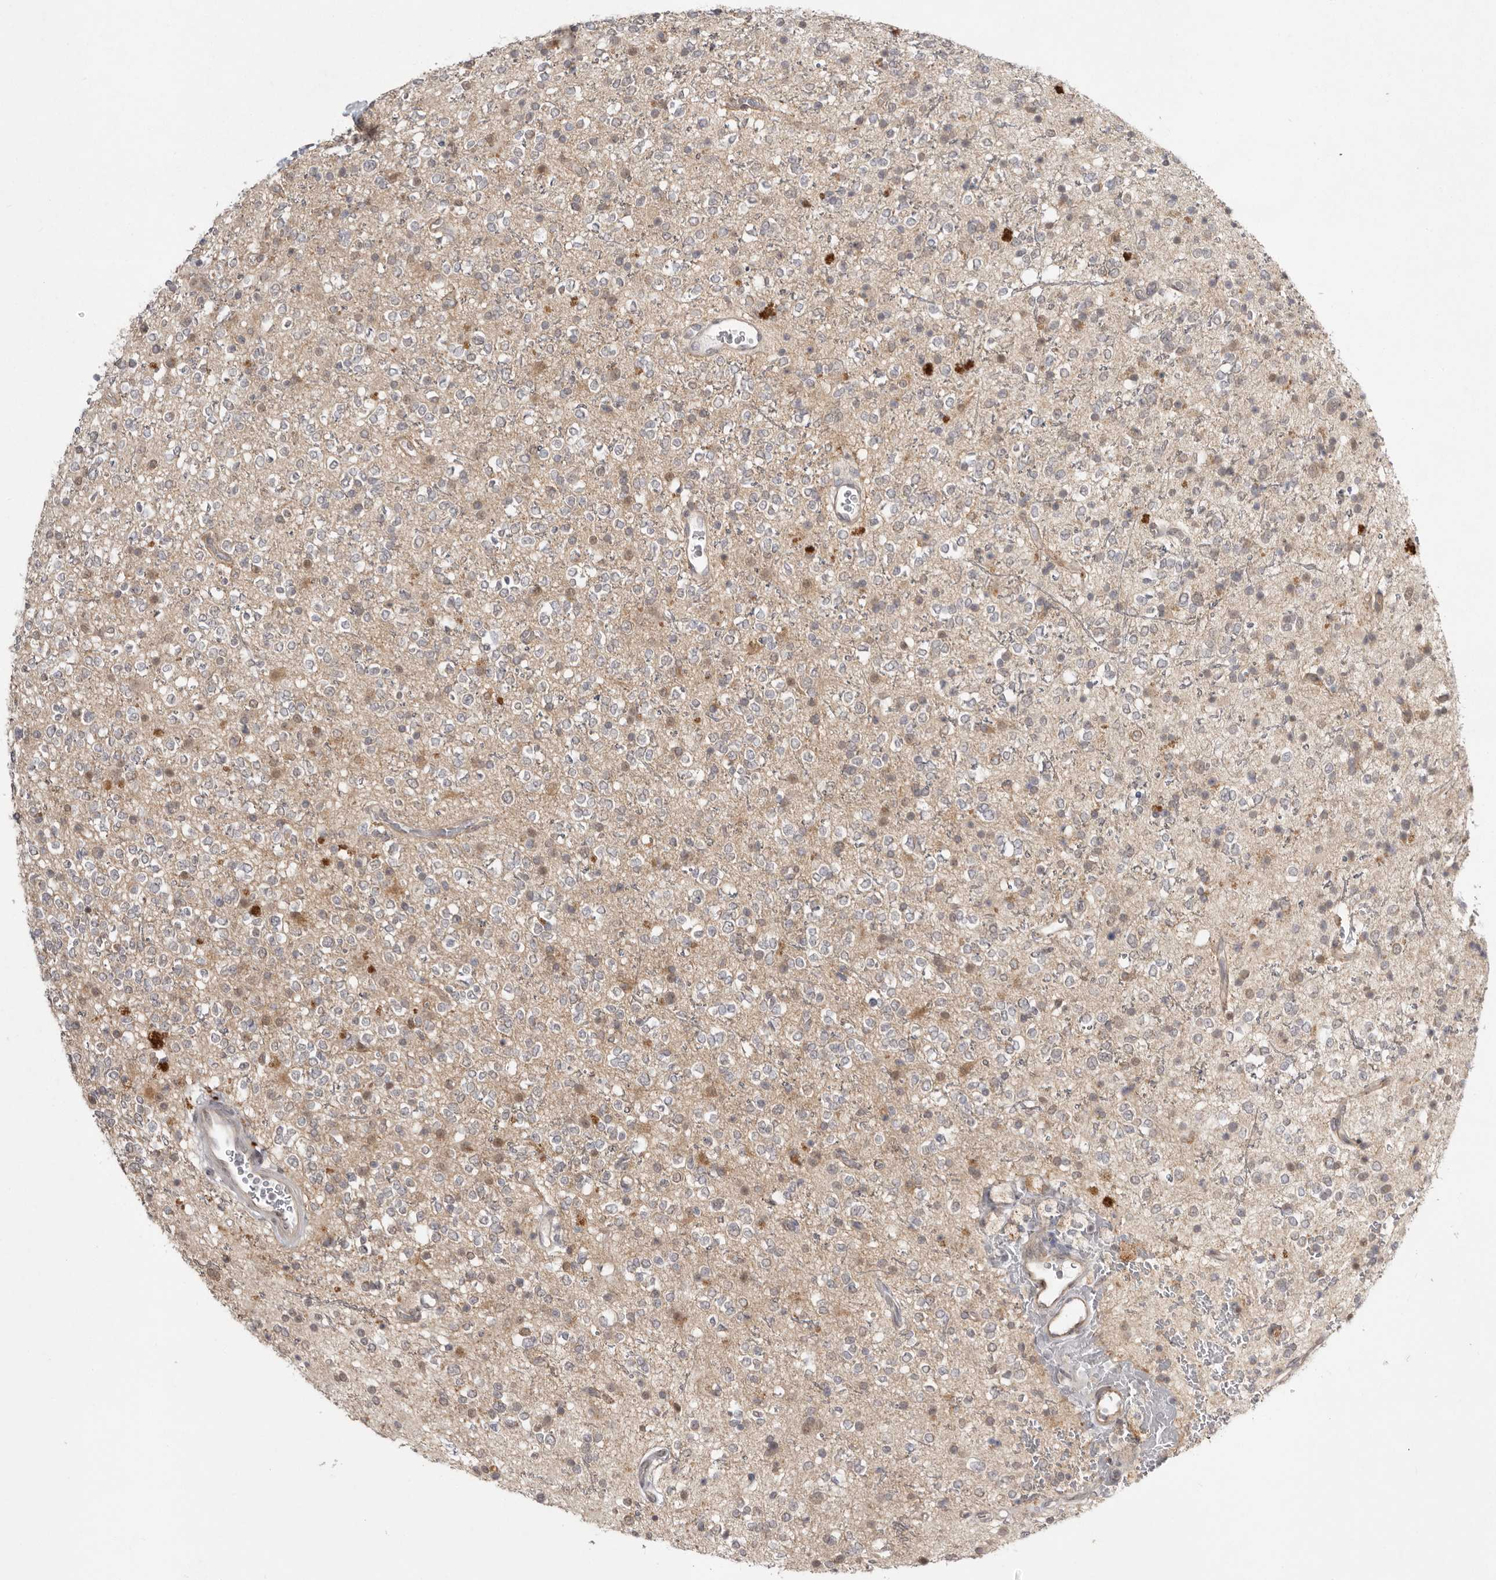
{"staining": {"intensity": "weak", "quantity": "25%-75%", "location": "cytoplasmic/membranous"}, "tissue": "glioma", "cell_type": "Tumor cells", "image_type": "cancer", "snomed": [{"axis": "morphology", "description": "Glioma, malignant, High grade"}, {"axis": "topography", "description": "Brain"}], "caption": "Tumor cells demonstrate low levels of weak cytoplasmic/membranous positivity in approximately 25%-75% of cells in glioma.", "gene": "NSUN4", "patient": {"sex": "male", "age": 34}}